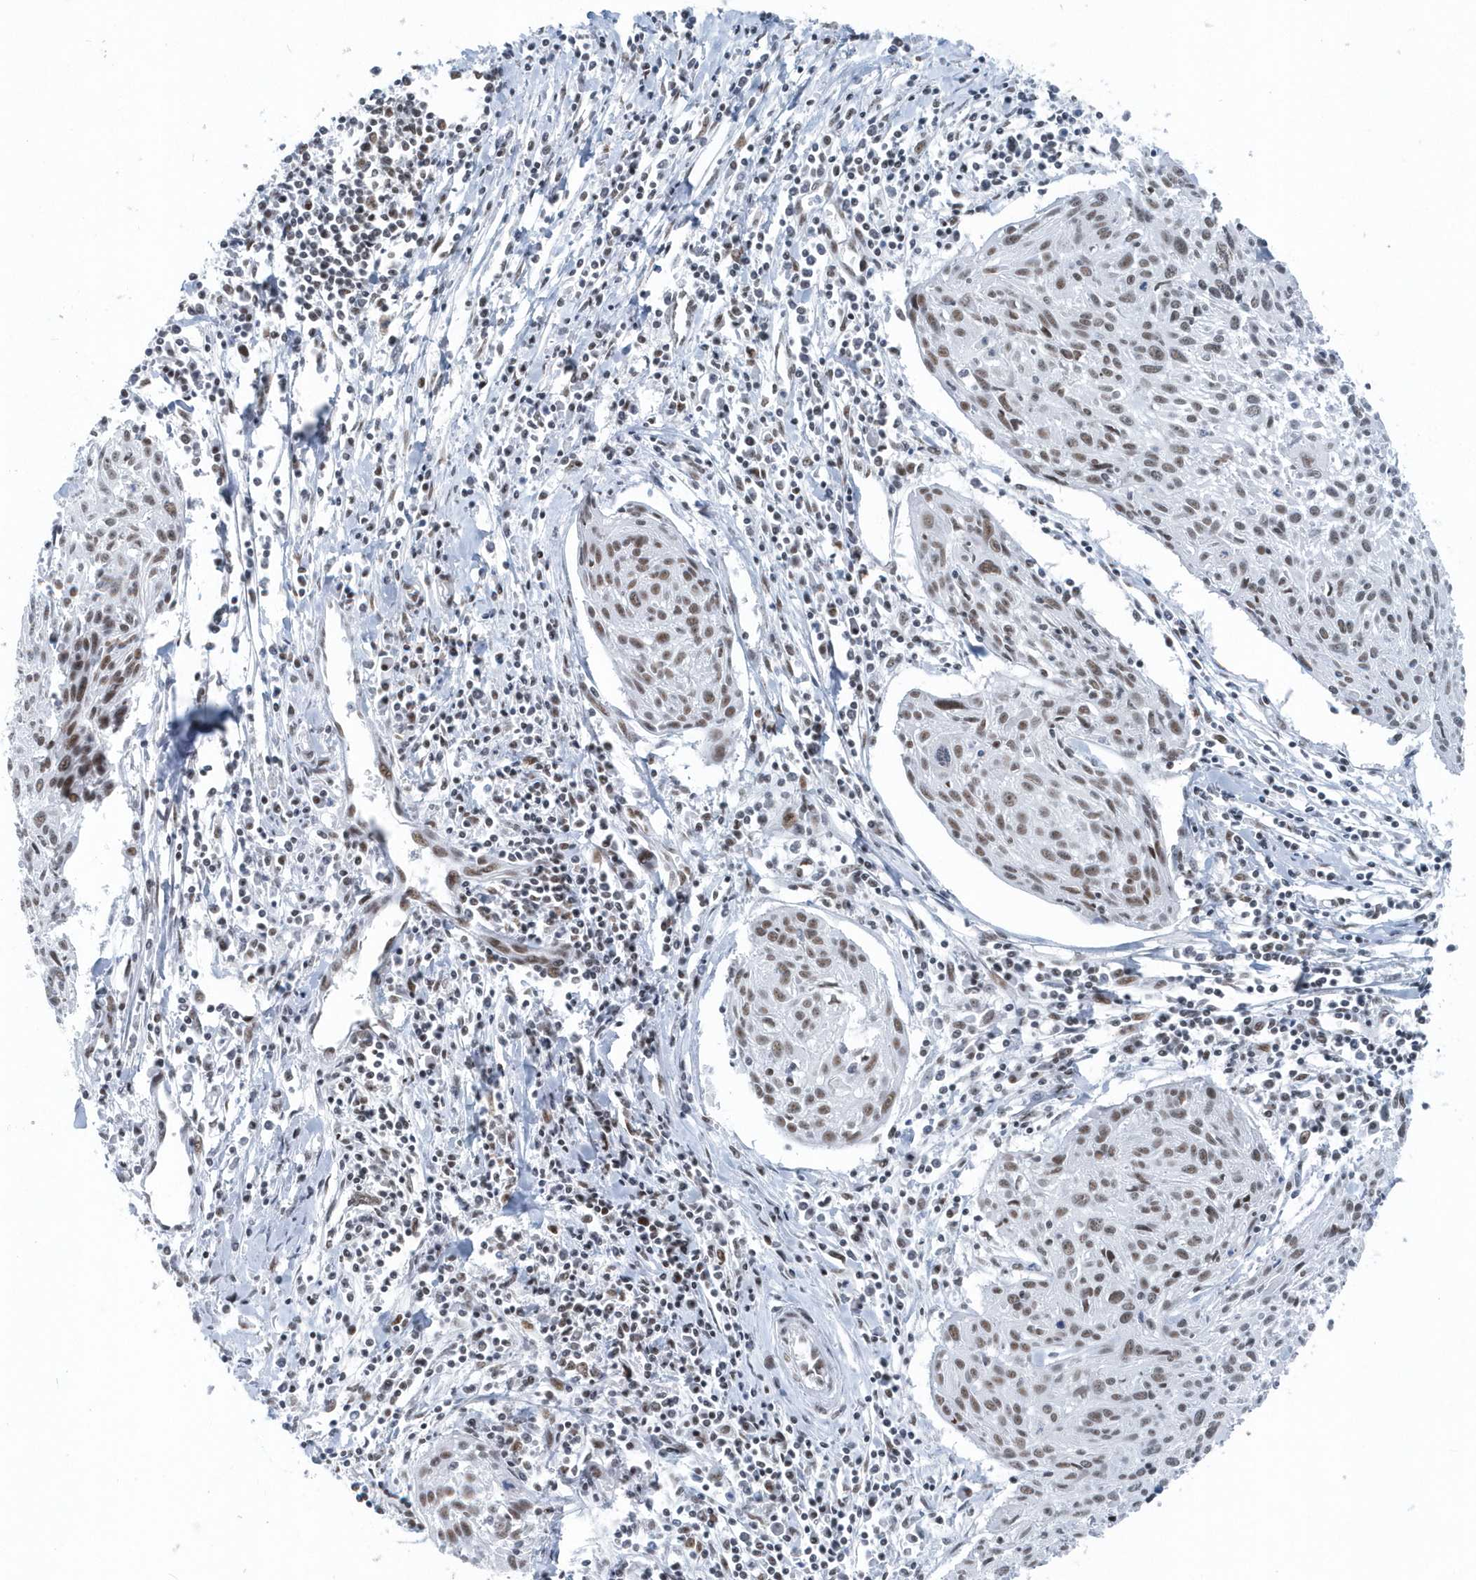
{"staining": {"intensity": "moderate", "quantity": "25%-75%", "location": "nuclear"}, "tissue": "cervical cancer", "cell_type": "Tumor cells", "image_type": "cancer", "snomed": [{"axis": "morphology", "description": "Squamous cell carcinoma, NOS"}, {"axis": "topography", "description": "Cervix"}], "caption": "A micrograph of human cervical cancer (squamous cell carcinoma) stained for a protein displays moderate nuclear brown staining in tumor cells.", "gene": "FIP1L1", "patient": {"sex": "female", "age": 51}}